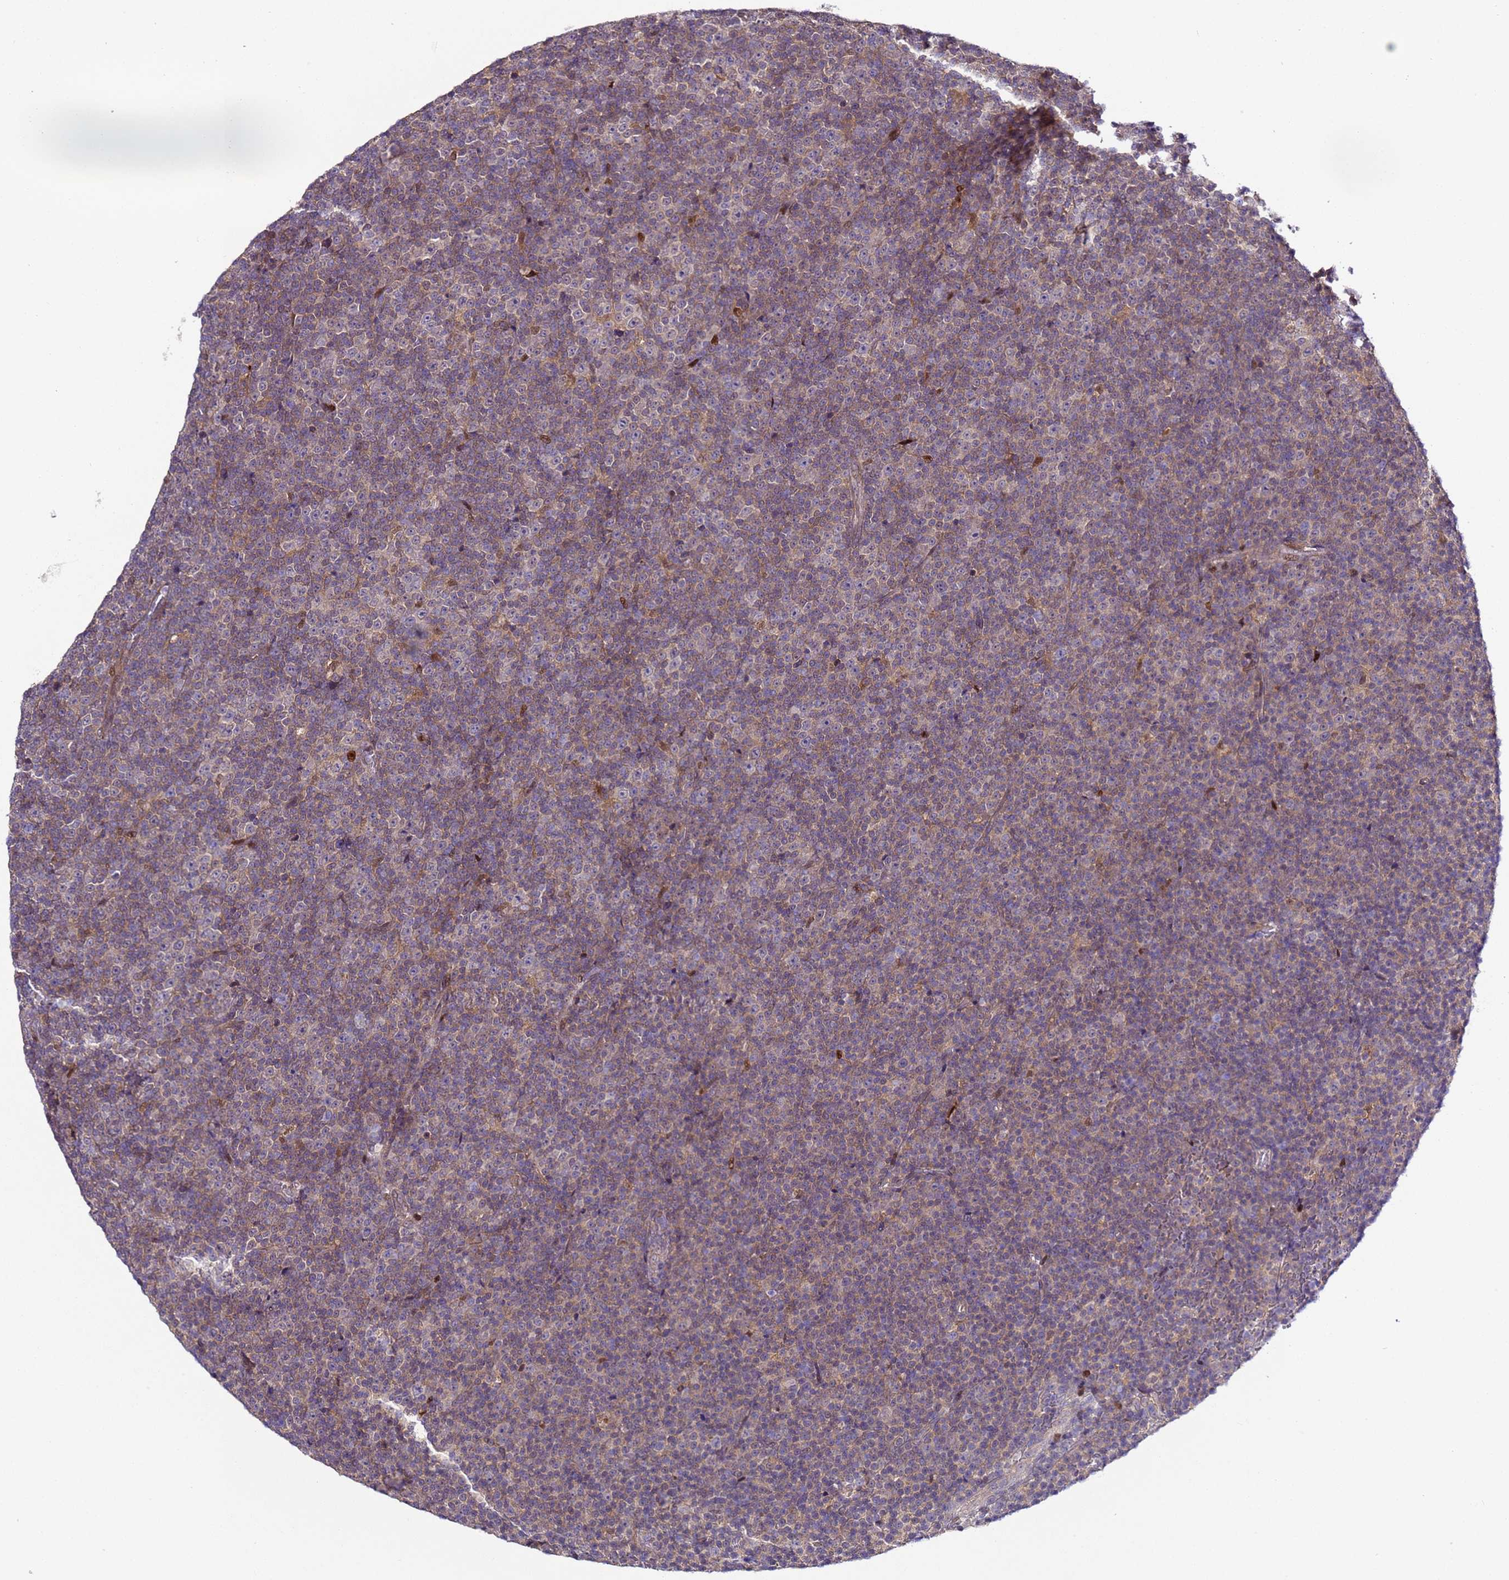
{"staining": {"intensity": "negative", "quantity": "none", "location": "none"}, "tissue": "lymphoma", "cell_type": "Tumor cells", "image_type": "cancer", "snomed": [{"axis": "morphology", "description": "Malignant lymphoma, non-Hodgkin's type, Low grade"}, {"axis": "topography", "description": "Lymph node"}], "caption": "A photomicrograph of low-grade malignant lymphoma, non-Hodgkin's type stained for a protein exhibits no brown staining in tumor cells. Nuclei are stained in blue.", "gene": "ALG3", "patient": {"sex": "female", "age": 67}}